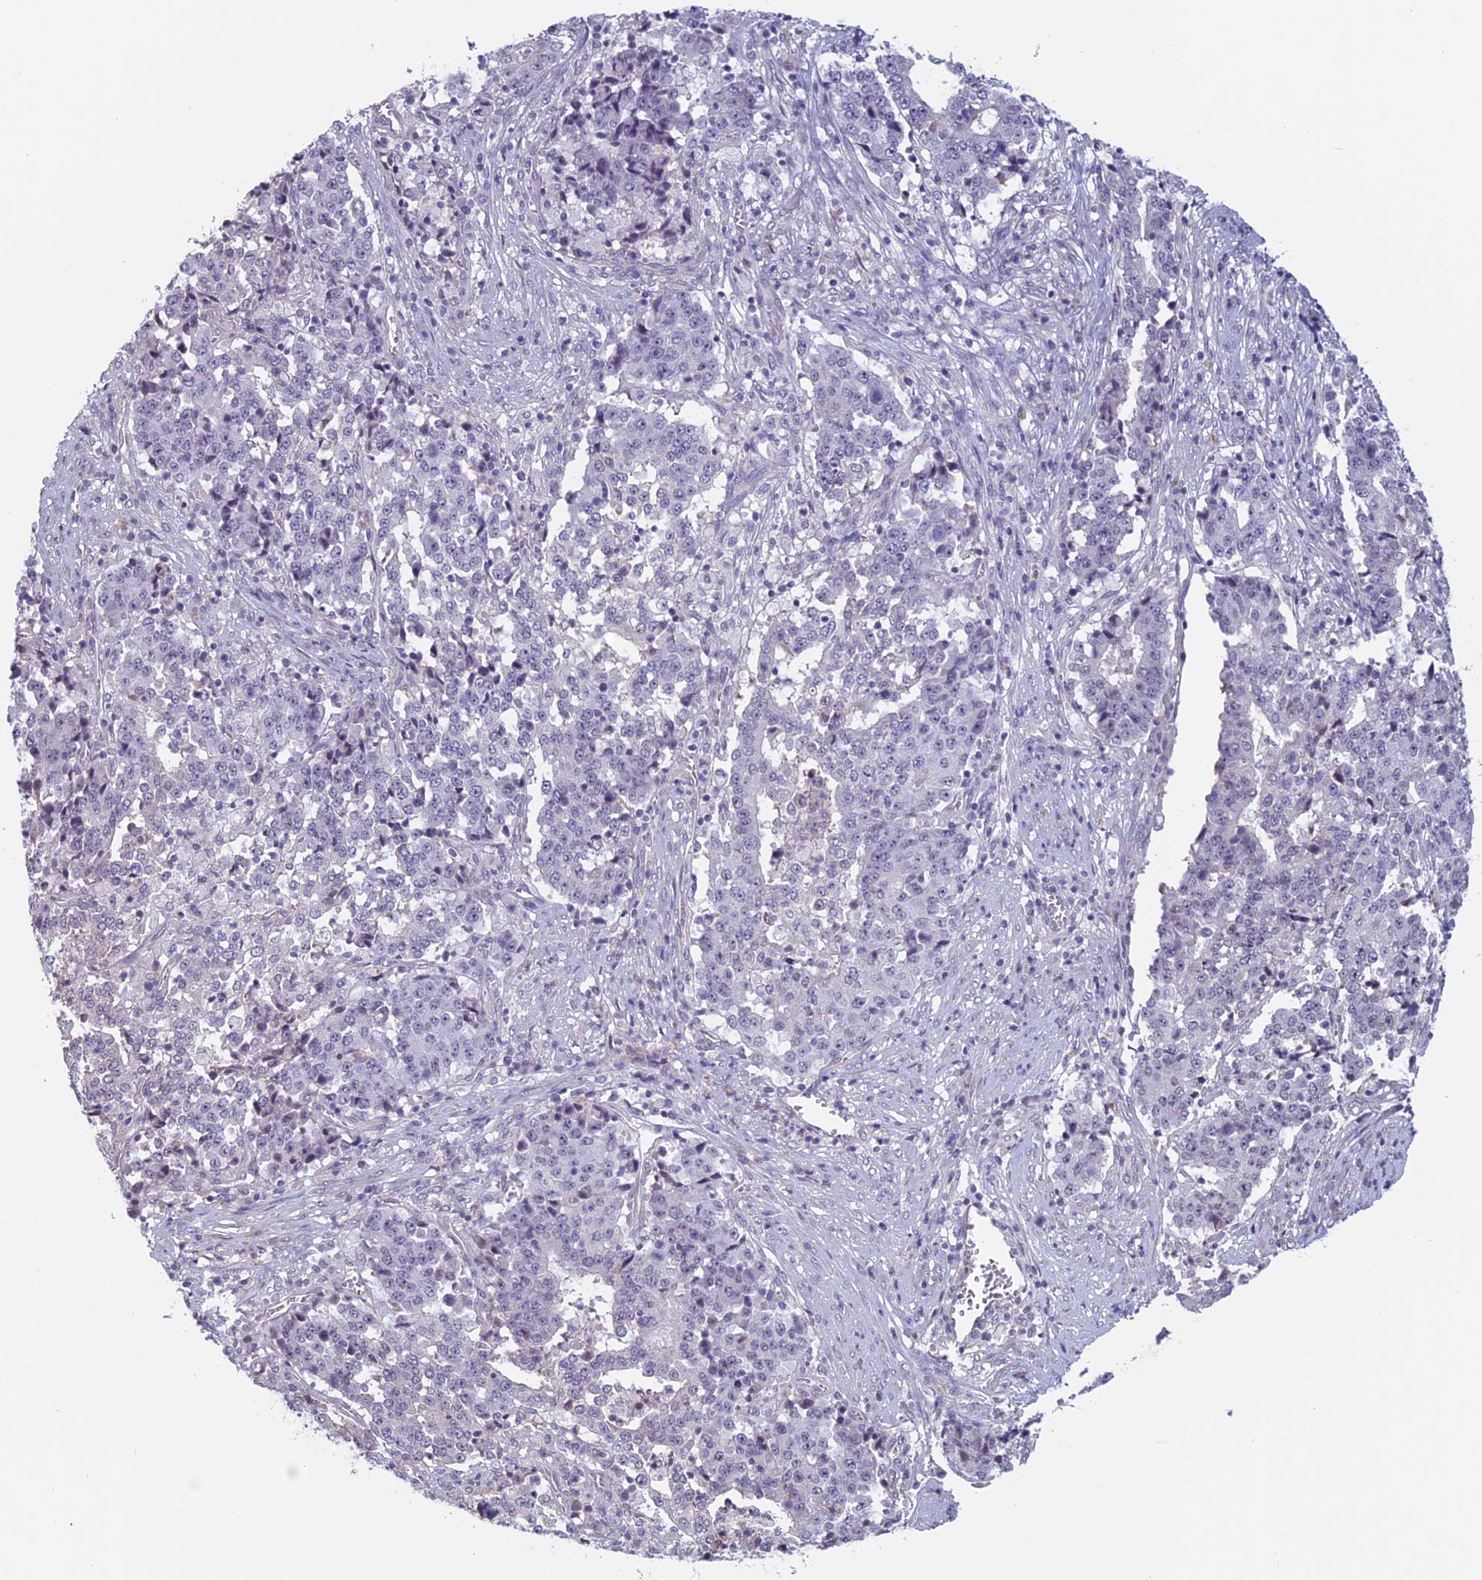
{"staining": {"intensity": "negative", "quantity": "none", "location": "none"}, "tissue": "stomach cancer", "cell_type": "Tumor cells", "image_type": "cancer", "snomed": [{"axis": "morphology", "description": "Adenocarcinoma, NOS"}, {"axis": "topography", "description": "Stomach"}], "caption": "There is no significant staining in tumor cells of stomach cancer (adenocarcinoma).", "gene": "SLC1A6", "patient": {"sex": "male", "age": 59}}